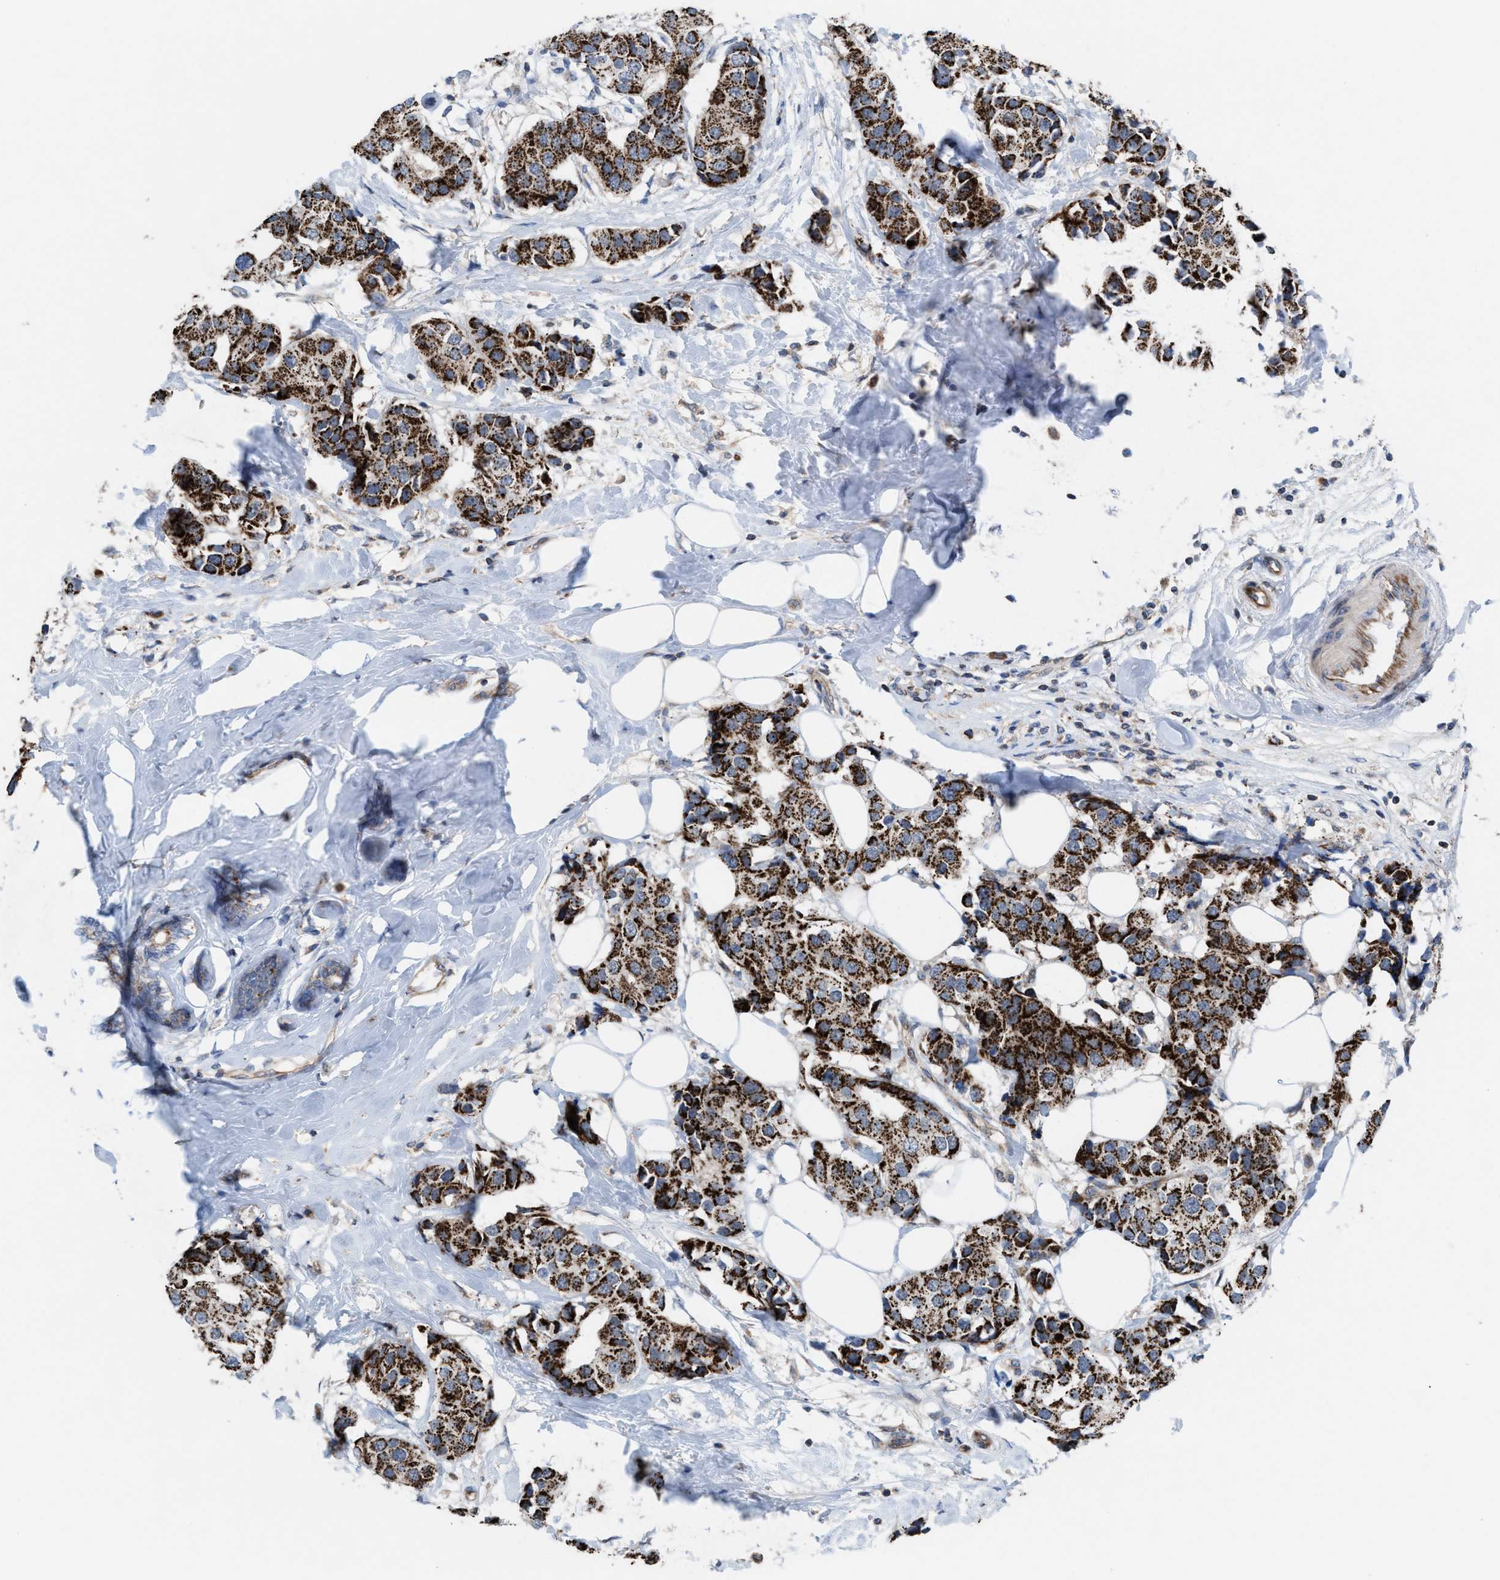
{"staining": {"intensity": "strong", "quantity": ">75%", "location": "cytoplasmic/membranous"}, "tissue": "breast cancer", "cell_type": "Tumor cells", "image_type": "cancer", "snomed": [{"axis": "morphology", "description": "Normal tissue, NOS"}, {"axis": "morphology", "description": "Duct carcinoma"}, {"axis": "topography", "description": "Breast"}], "caption": "Tumor cells exhibit high levels of strong cytoplasmic/membranous positivity in about >75% of cells in human breast cancer.", "gene": "MRM1", "patient": {"sex": "female", "age": 39}}